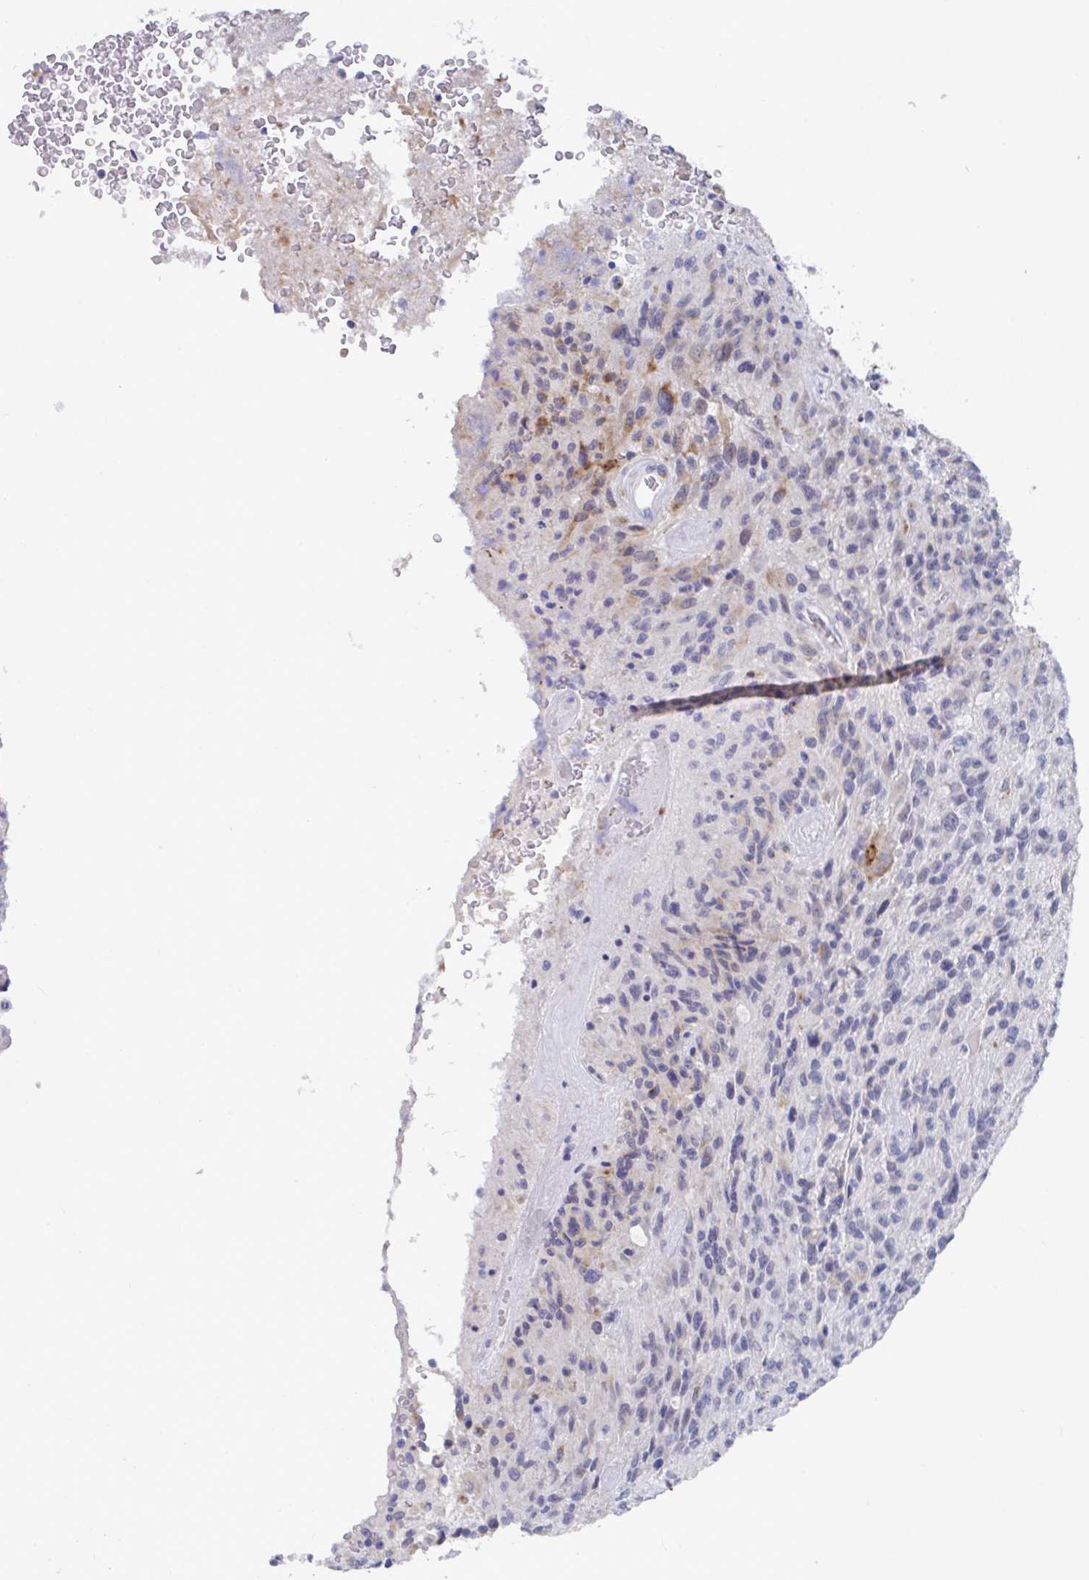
{"staining": {"intensity": "negative", "quantity": "none", "location": "none"}, "tissue": "glioma", "cell_type": "Tumor cells", "image_type": "cancer", "snomed": [{"axis": "morphology", "description": "Normal tissue, NOS"}, {"axis": "morphology", "description": "Glioma, malignant, High grade"}, {"axis": "topography", "description": "Cerebral cortex"}], "caption": "Tumor cells are negative for brown protein staining in malignant glioma (high-grade).", "gene": "TAS2R39", "patient": {"sex": "male", "age": 56}}